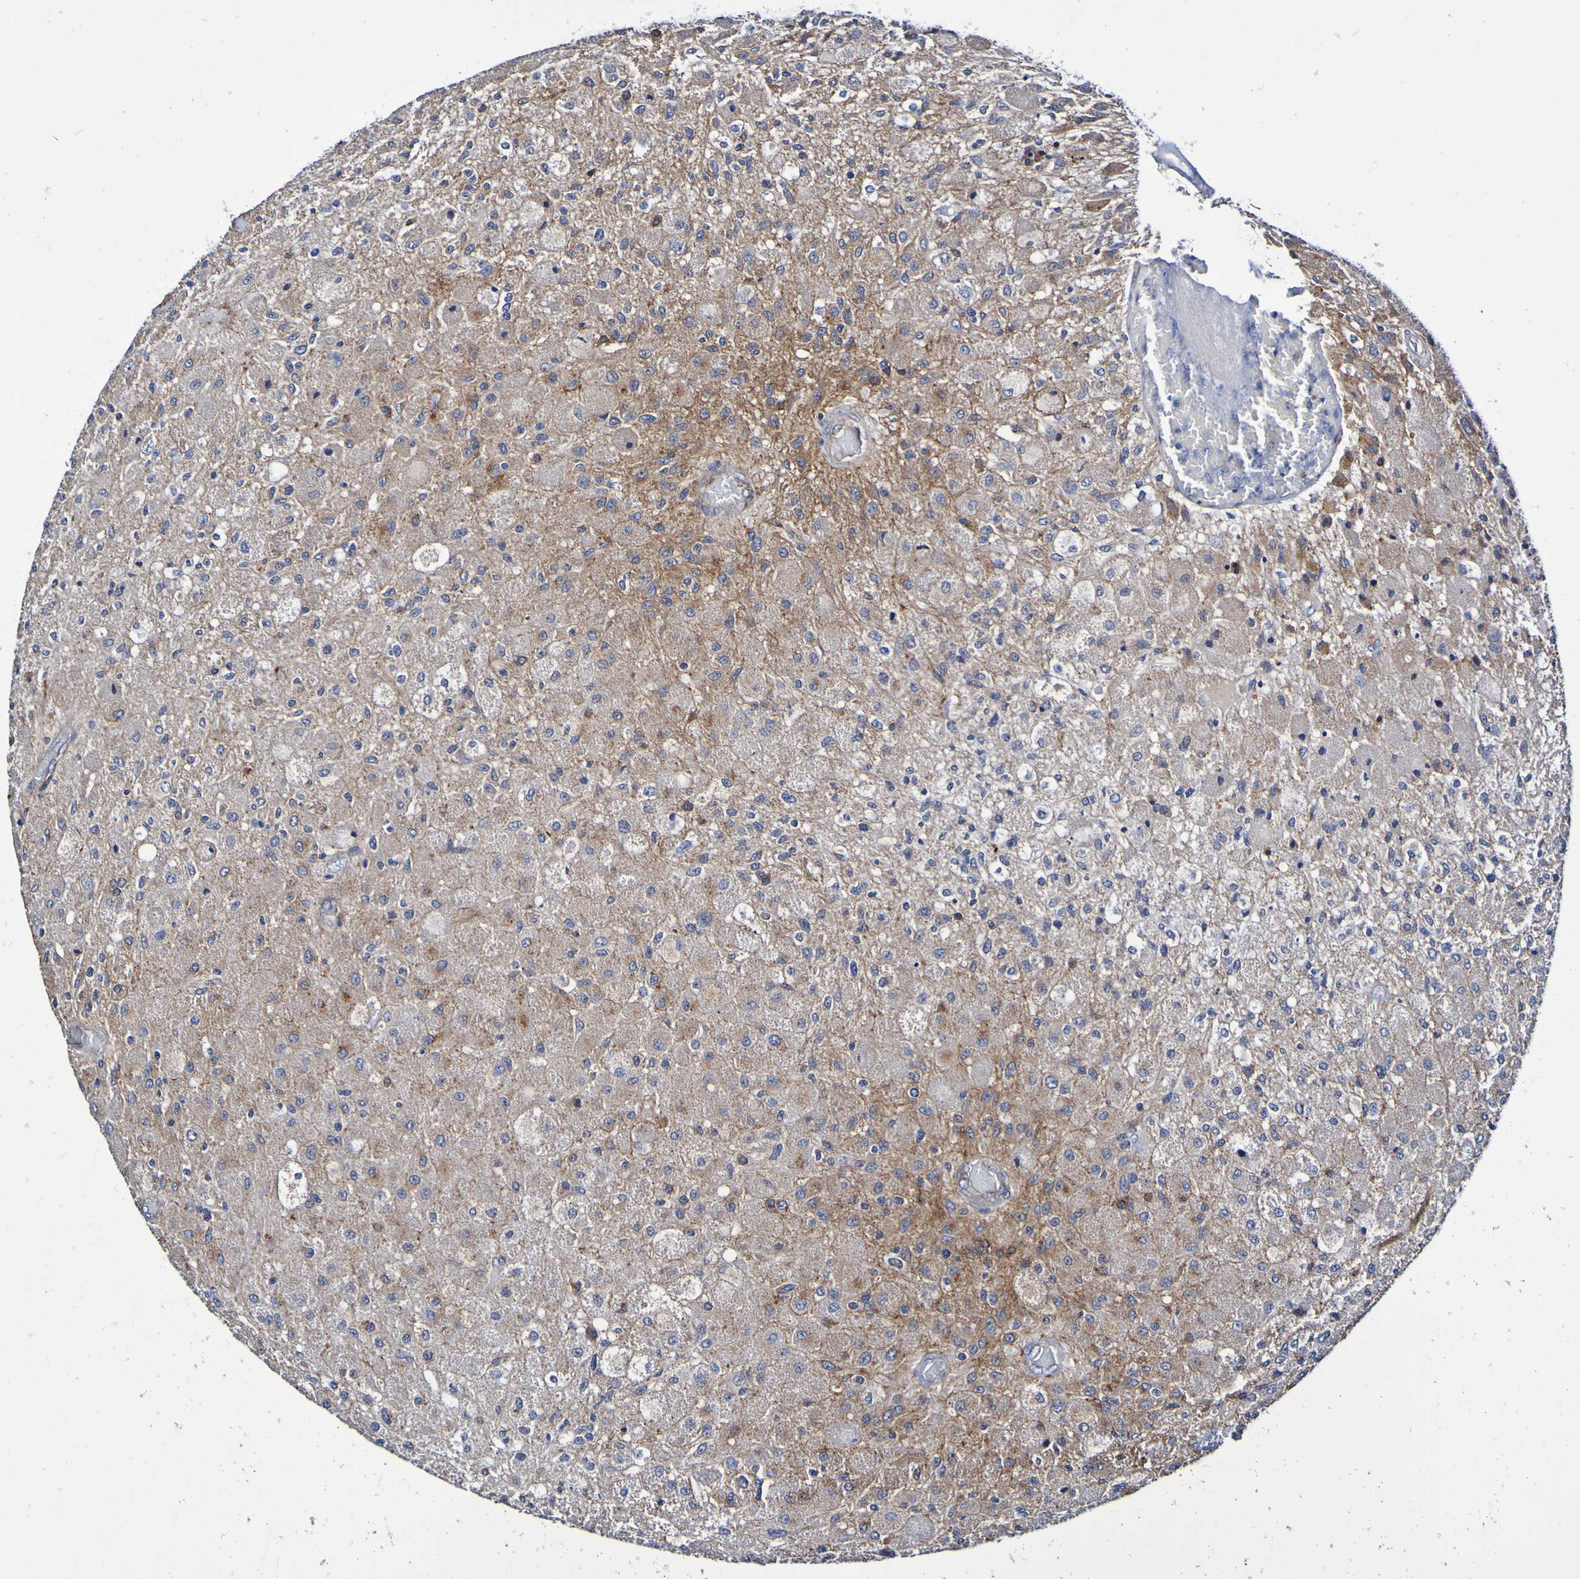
{"staining": {"intensity": "weak", "quantity": ">75%", "location": "cytoplasmic/membranous"}, "tissue": "glioma", "cell_type": "Tumor cells", "image_type": "cancer", "snomed": [{"axis": "morphology", "description": "Normal tissue, NOS"}, {"axis": "morphology", "description": "Glioma, malignant, High grade"}, {"axis": "topography", "description": "Cerebral cortex"}], "caption": "Protein staining of glioma tissue displays weak cytoplasmic/membranous staining in approximately >75% of tumor cells.", "gene": "GJB1", "patient": {"sex": "male", "age": 77}}